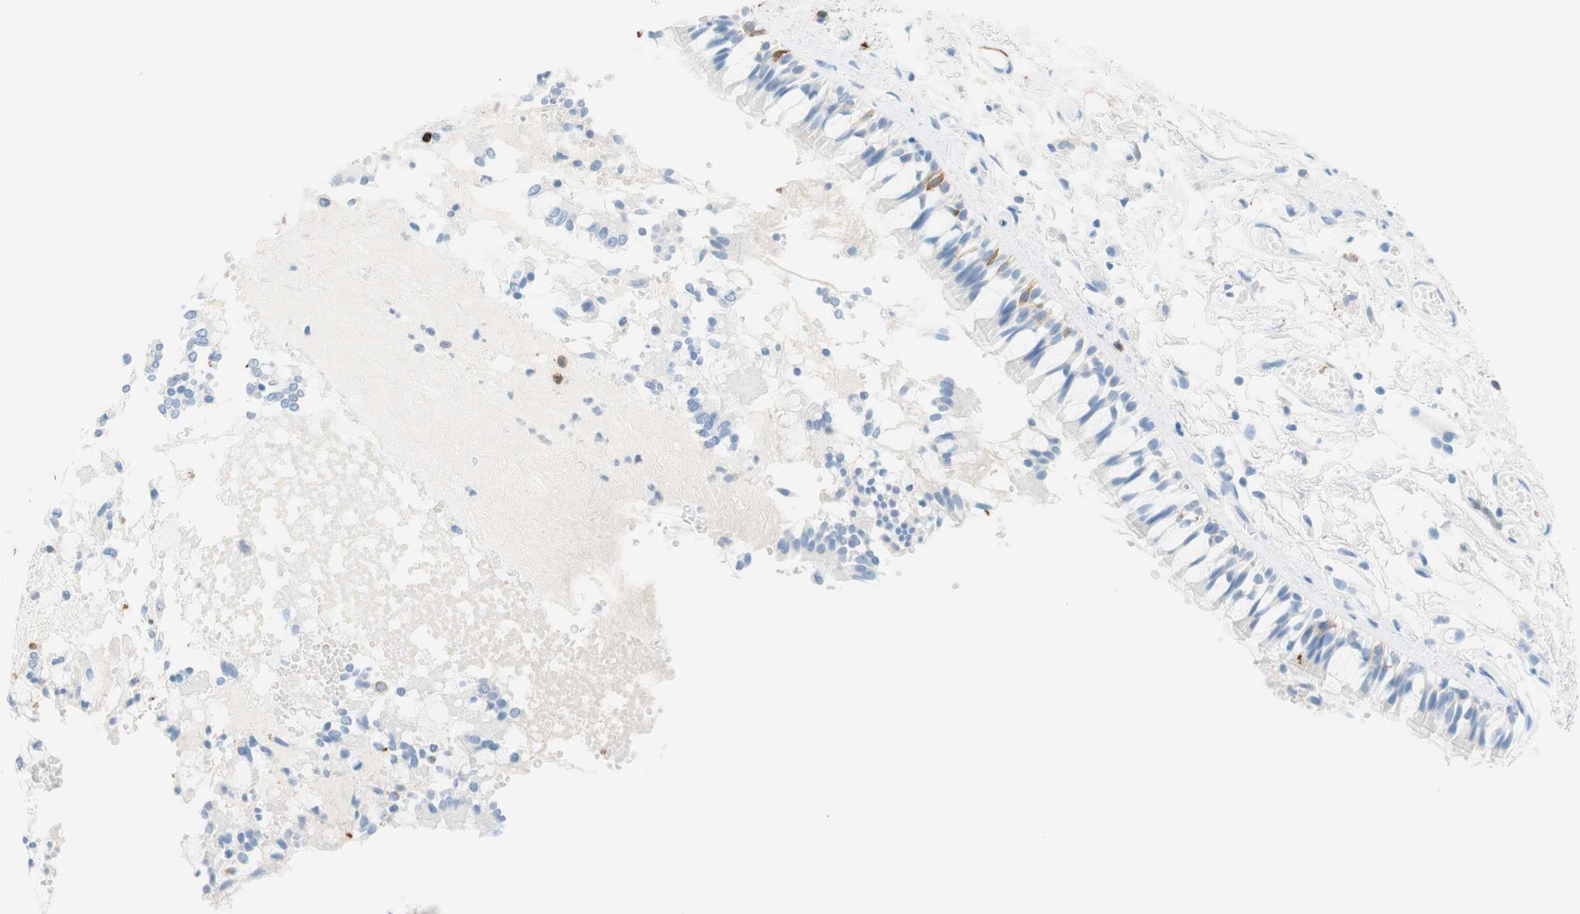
{"staining": {"intensity": "strong", "quantity": "<25%", "location": "cytoplasmic/membranous"}, "tissue": "bronchus", "cell_type": "Respiratory epithelial cells", "image_type": "normal", "snomed": [{"axis": "morphology", "description": "Normal tissue, NOS"}, {"axis": "morphology", "description": "Inflammation, NOS"}, {"axis": "topography", "description": "Cartilage tissue"}, {"axis": "topography", "description": "Lung"}], "caption": "IHC (DAB (3,3'-diaminobenzidine)) staining of benign bronchus exhibits strong cytoplasmic/membranous protein positivity in approximately <25% of respiratory epithelial cells.", "gene": "STMN1", "patient": {"sex": "male", "age": 71}}